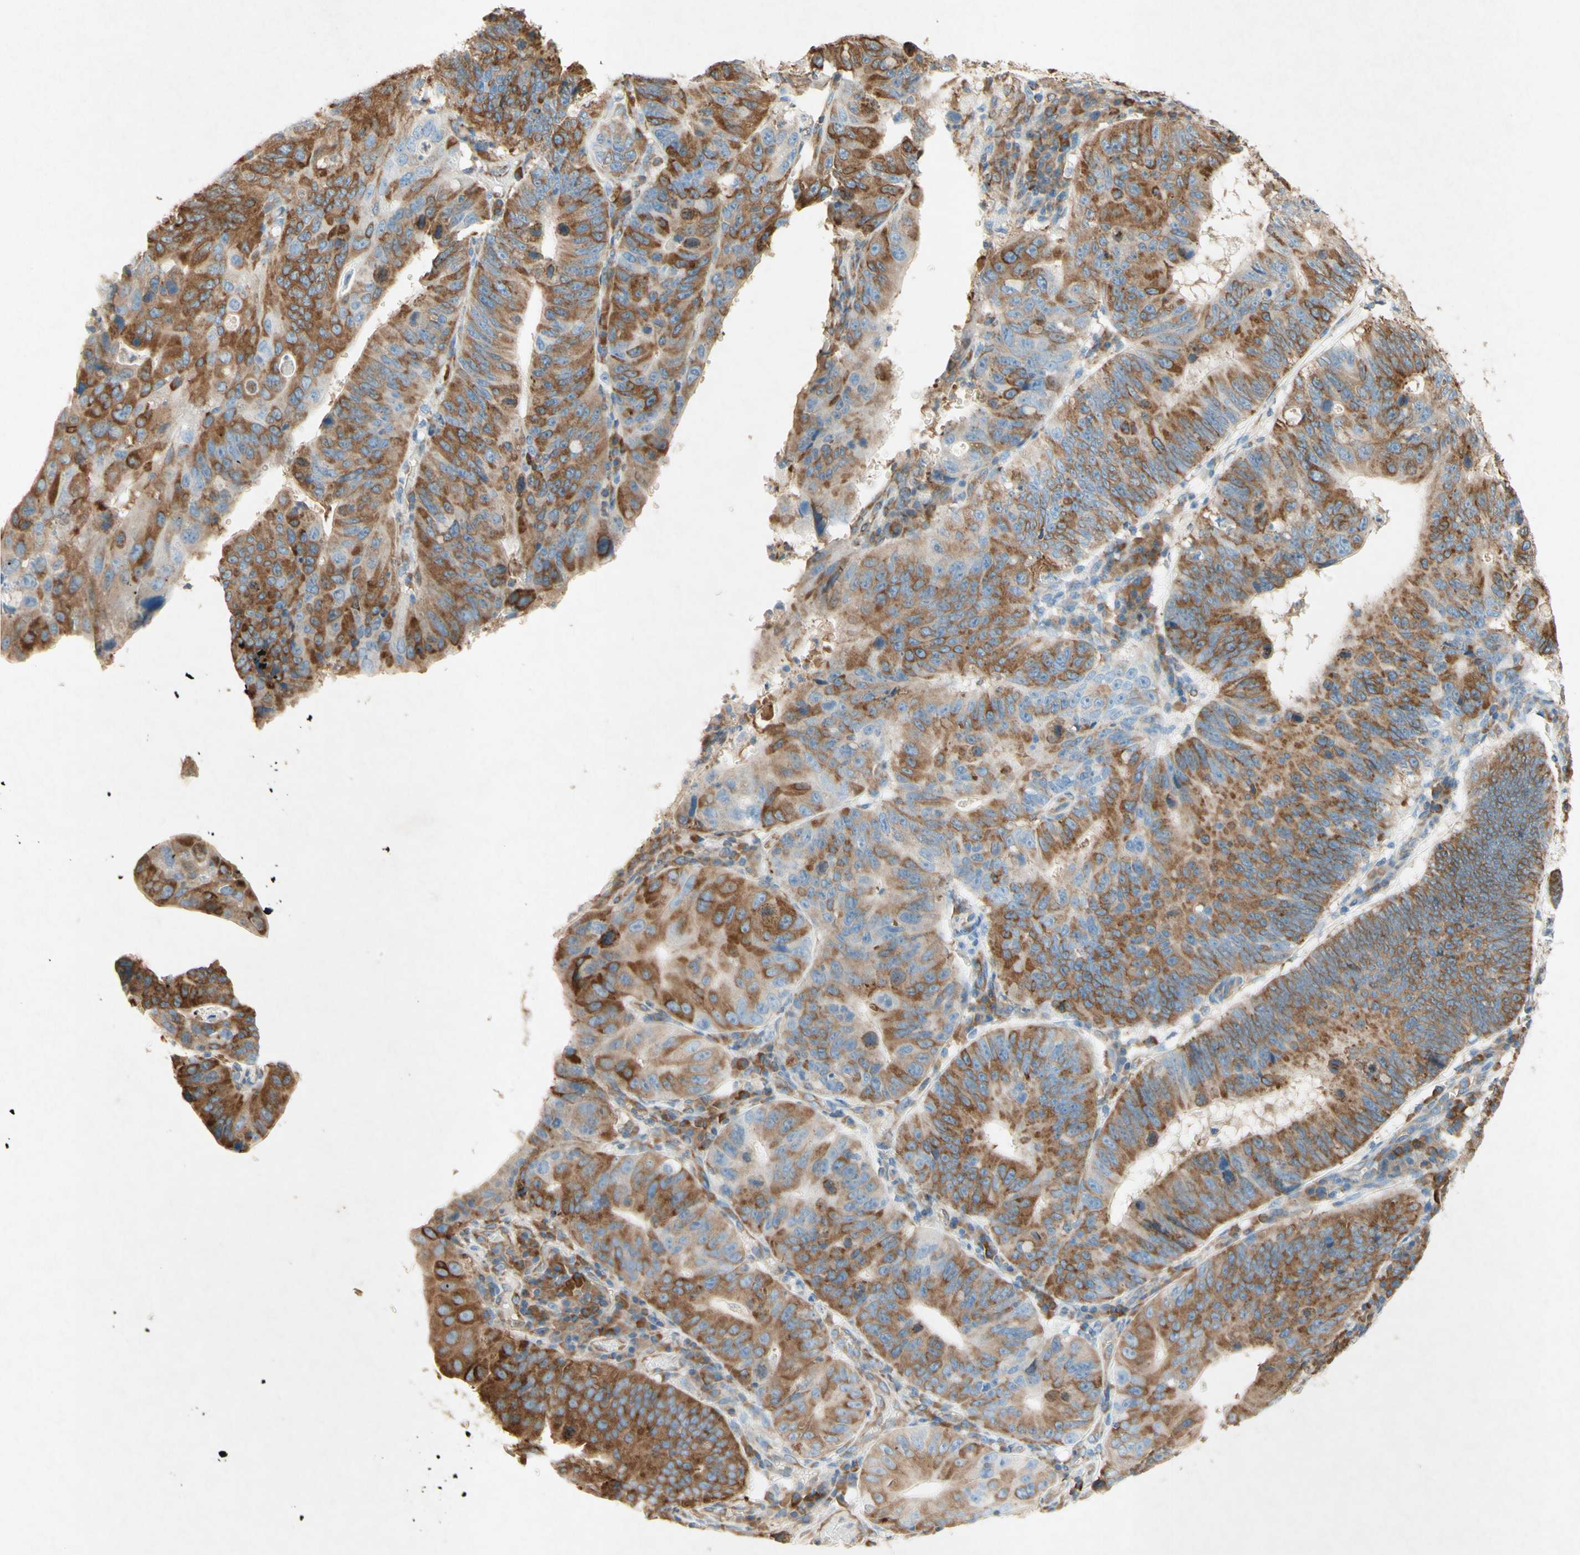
{"staining": {"intensity": "moderate", "quantity": ">75%", "location": "cytoplasmic/membranous"}, "tissue": "stomach cancer", "cell_type": "Tumor cells", "image_type": "cancer", "snomed": [{"axis": "morphology", "description": "Adenocarcinoma, NOS"}, {"axis": "topography", "description": "Stomach"}], "caption": "This micrograph displays immunohistochemistry (IHC) staining of human stomach cancer, with medium moderate cytoplasmic/membranous positivity in approximately >75% of tumor cells.", "gene": "PABPC1", "patient": {"sex": "male", "age": 59}}